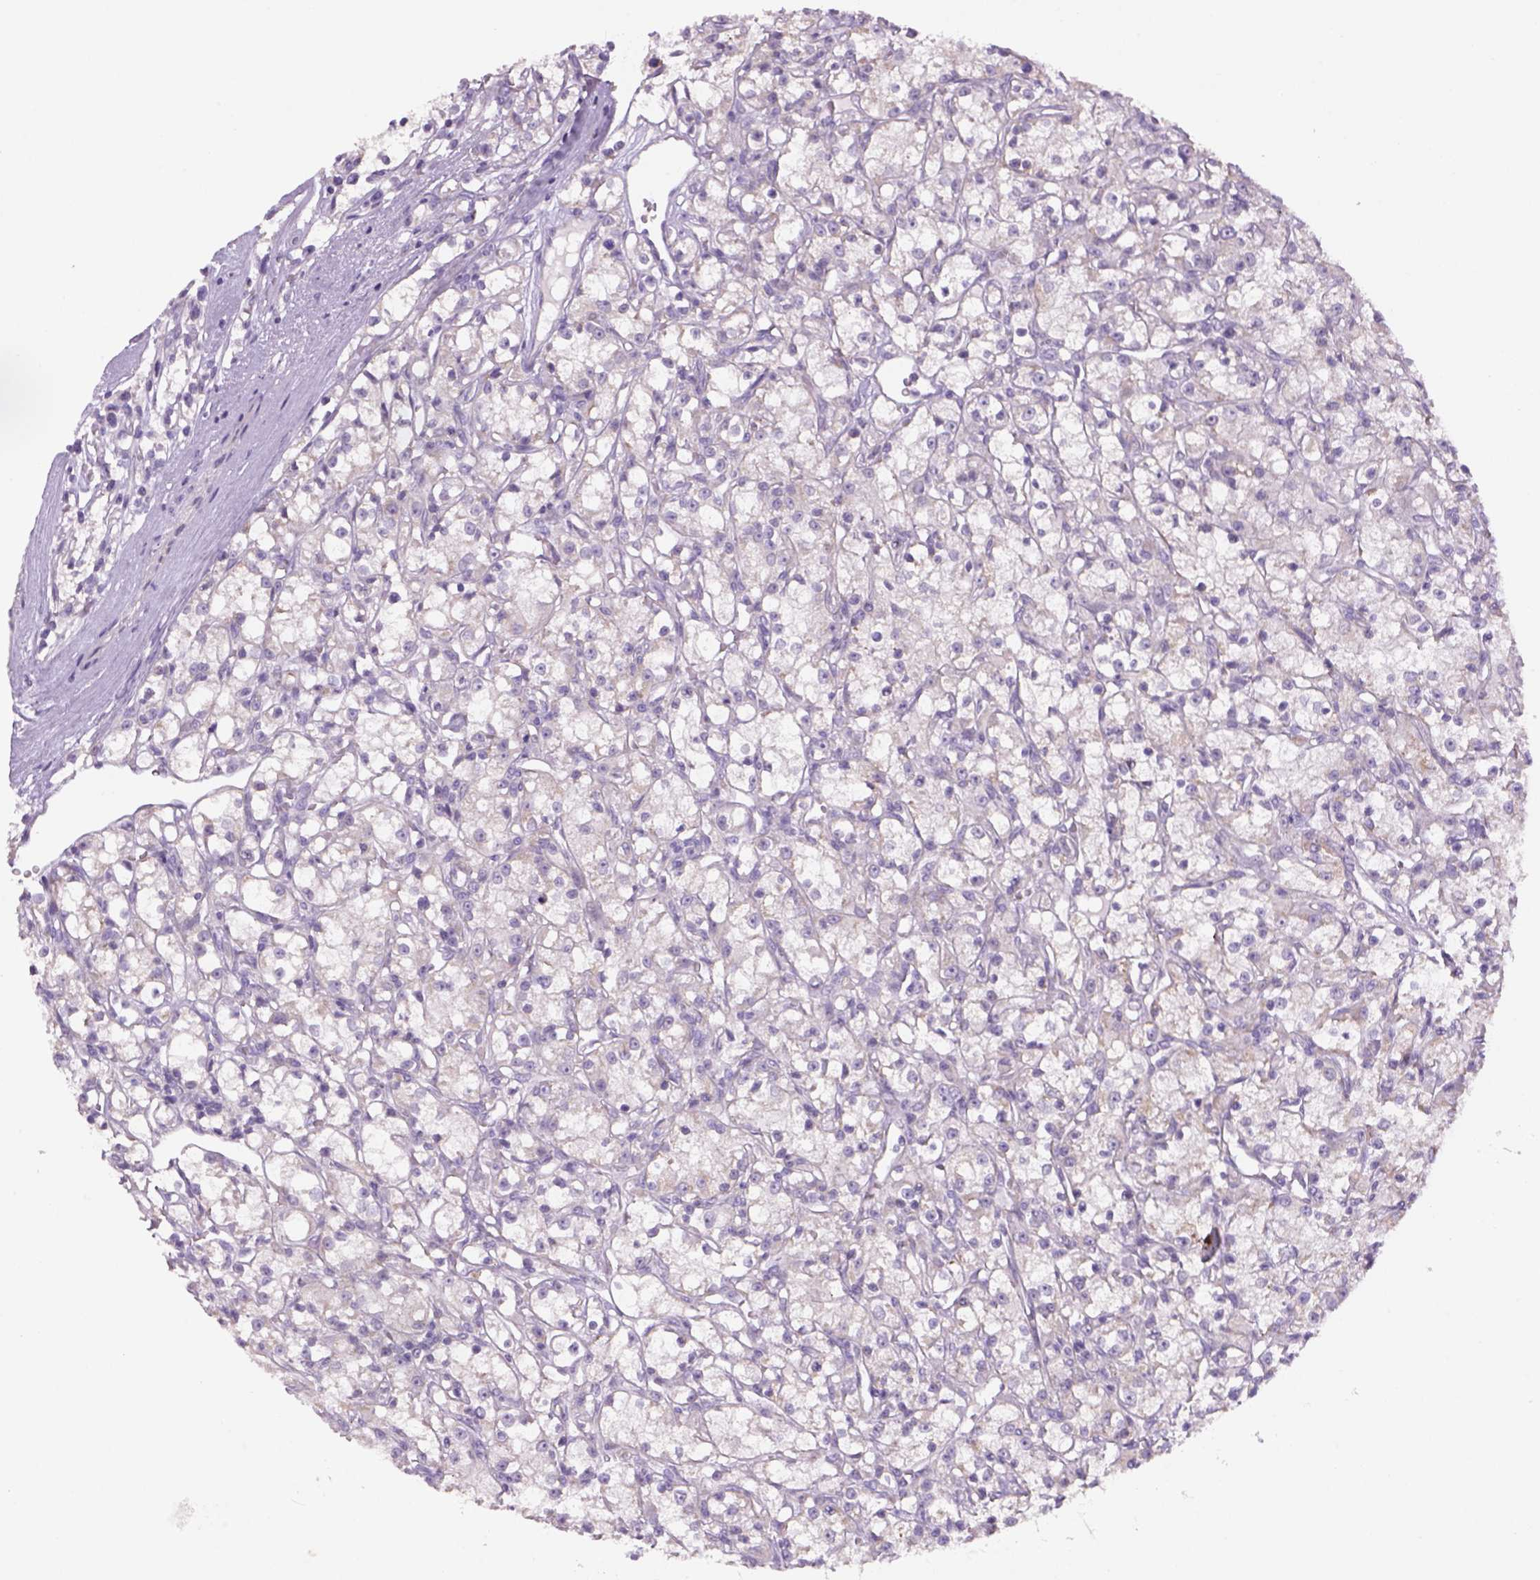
{"staining": {"intensity": "negative", "quantity": "none", "location": "none"}, "tissue": "renal cancer", "cell_type": "Tumor cells", "image_type": "cancer", "snomed": [{"axis": "morphology", "description": "Adenocarcinoma, NOS"}, {"axis": "topography", "description": "Kidney"}], "caption": "Protein analysis of renal adenocarcinoma displays no significant positivity in tumor cells.", "gene": "ADGRV1", "patient": {"sex": "female", "age": 59}}